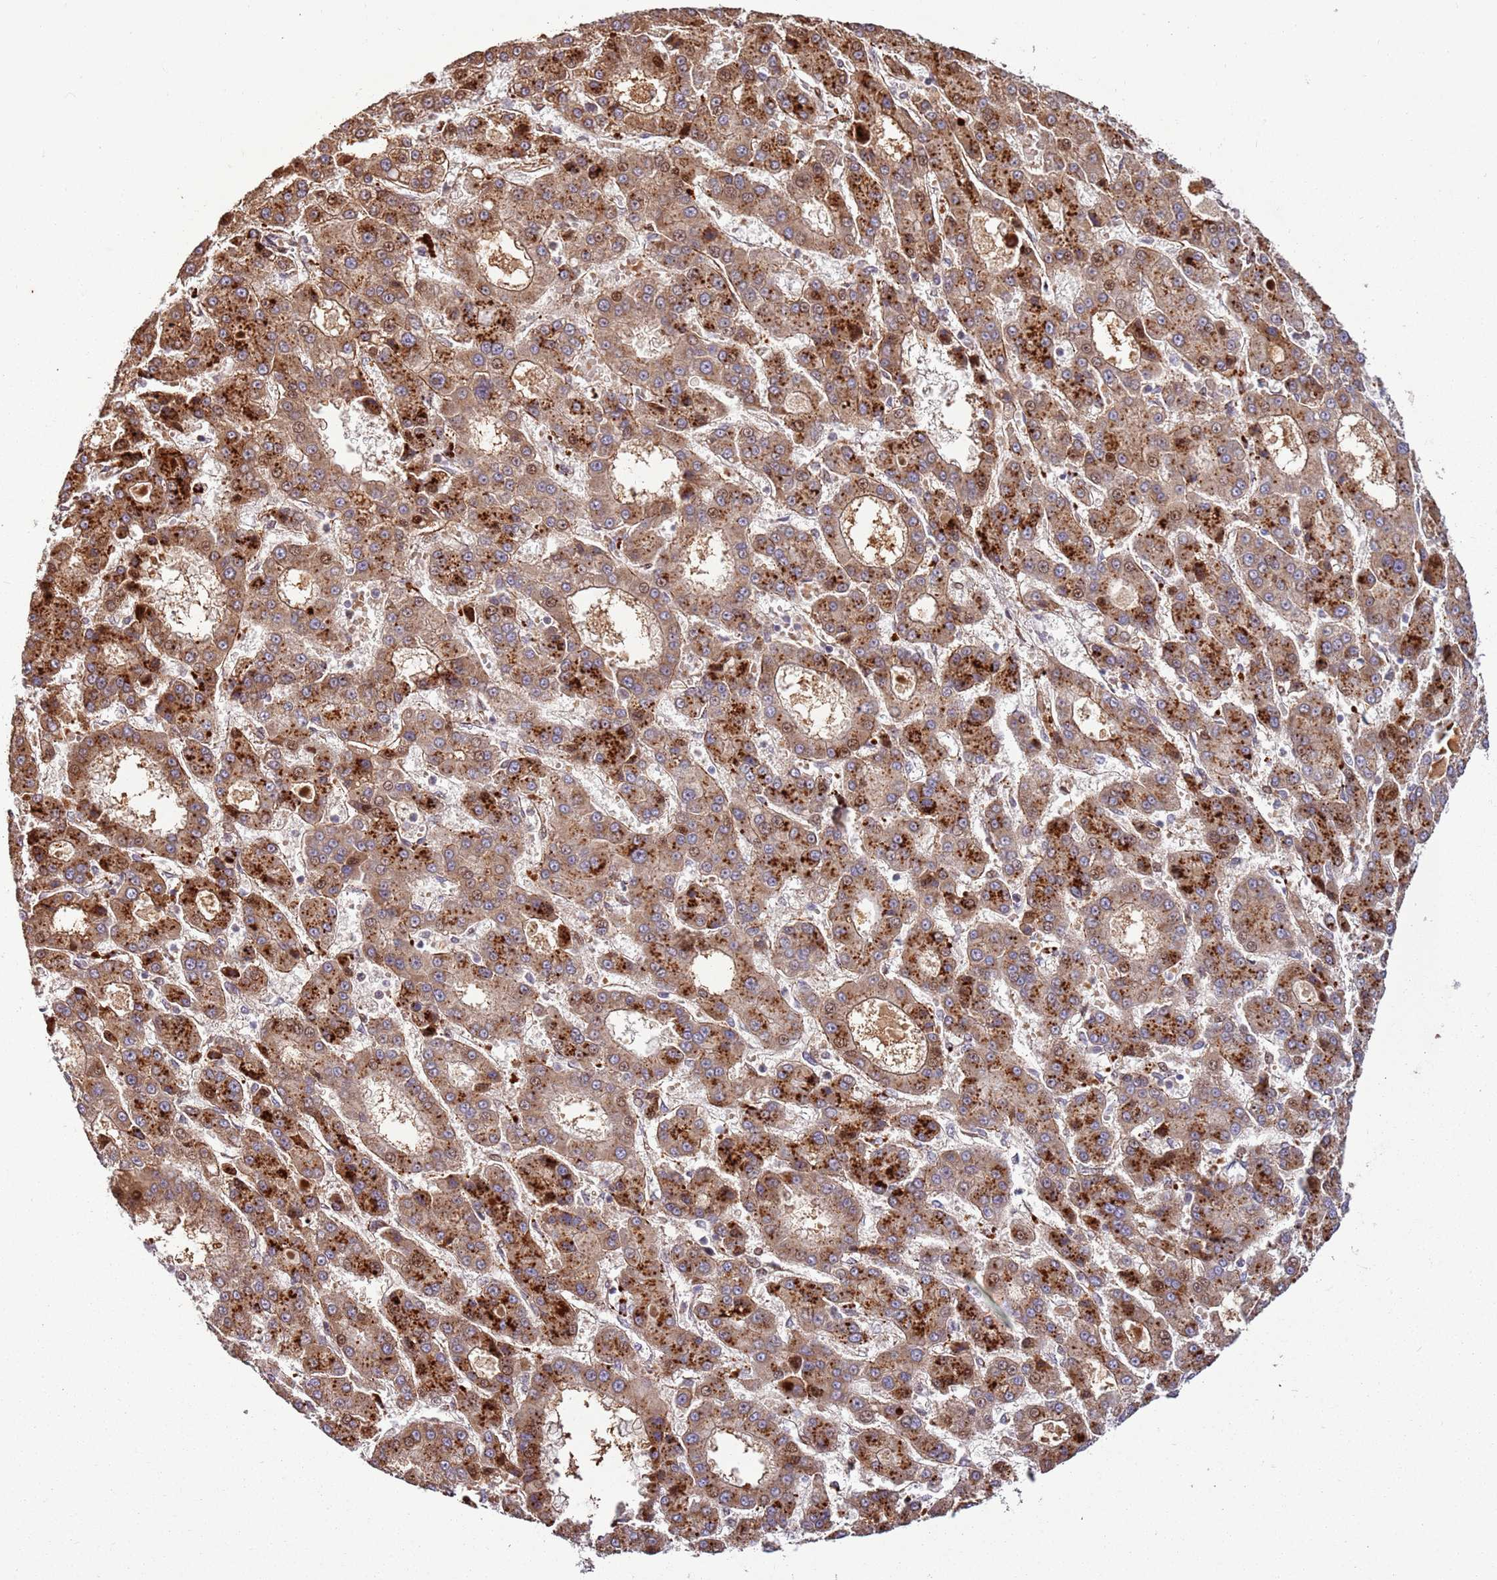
{"staining": {"intensity": "strong", "quantity": ">75%", "location": "cytoplasmic/membranous"}, "tissue": "liver cancer", "cell_type": "Tumor cells", "image_type": "cancer", "snomed": [{"axis": "morphology", "description": "Carcinoma, Hepatocellular, NOS"}, {"axis": "topography", "description": "Liver"}], "caption": "Human liver cancer (hepatocellular carcinoma) stained with a protein marker demonstrates strong staining in tumor cells.", "gene": "RHBDL1", "patient": {"sex": "male", "age": 70}}